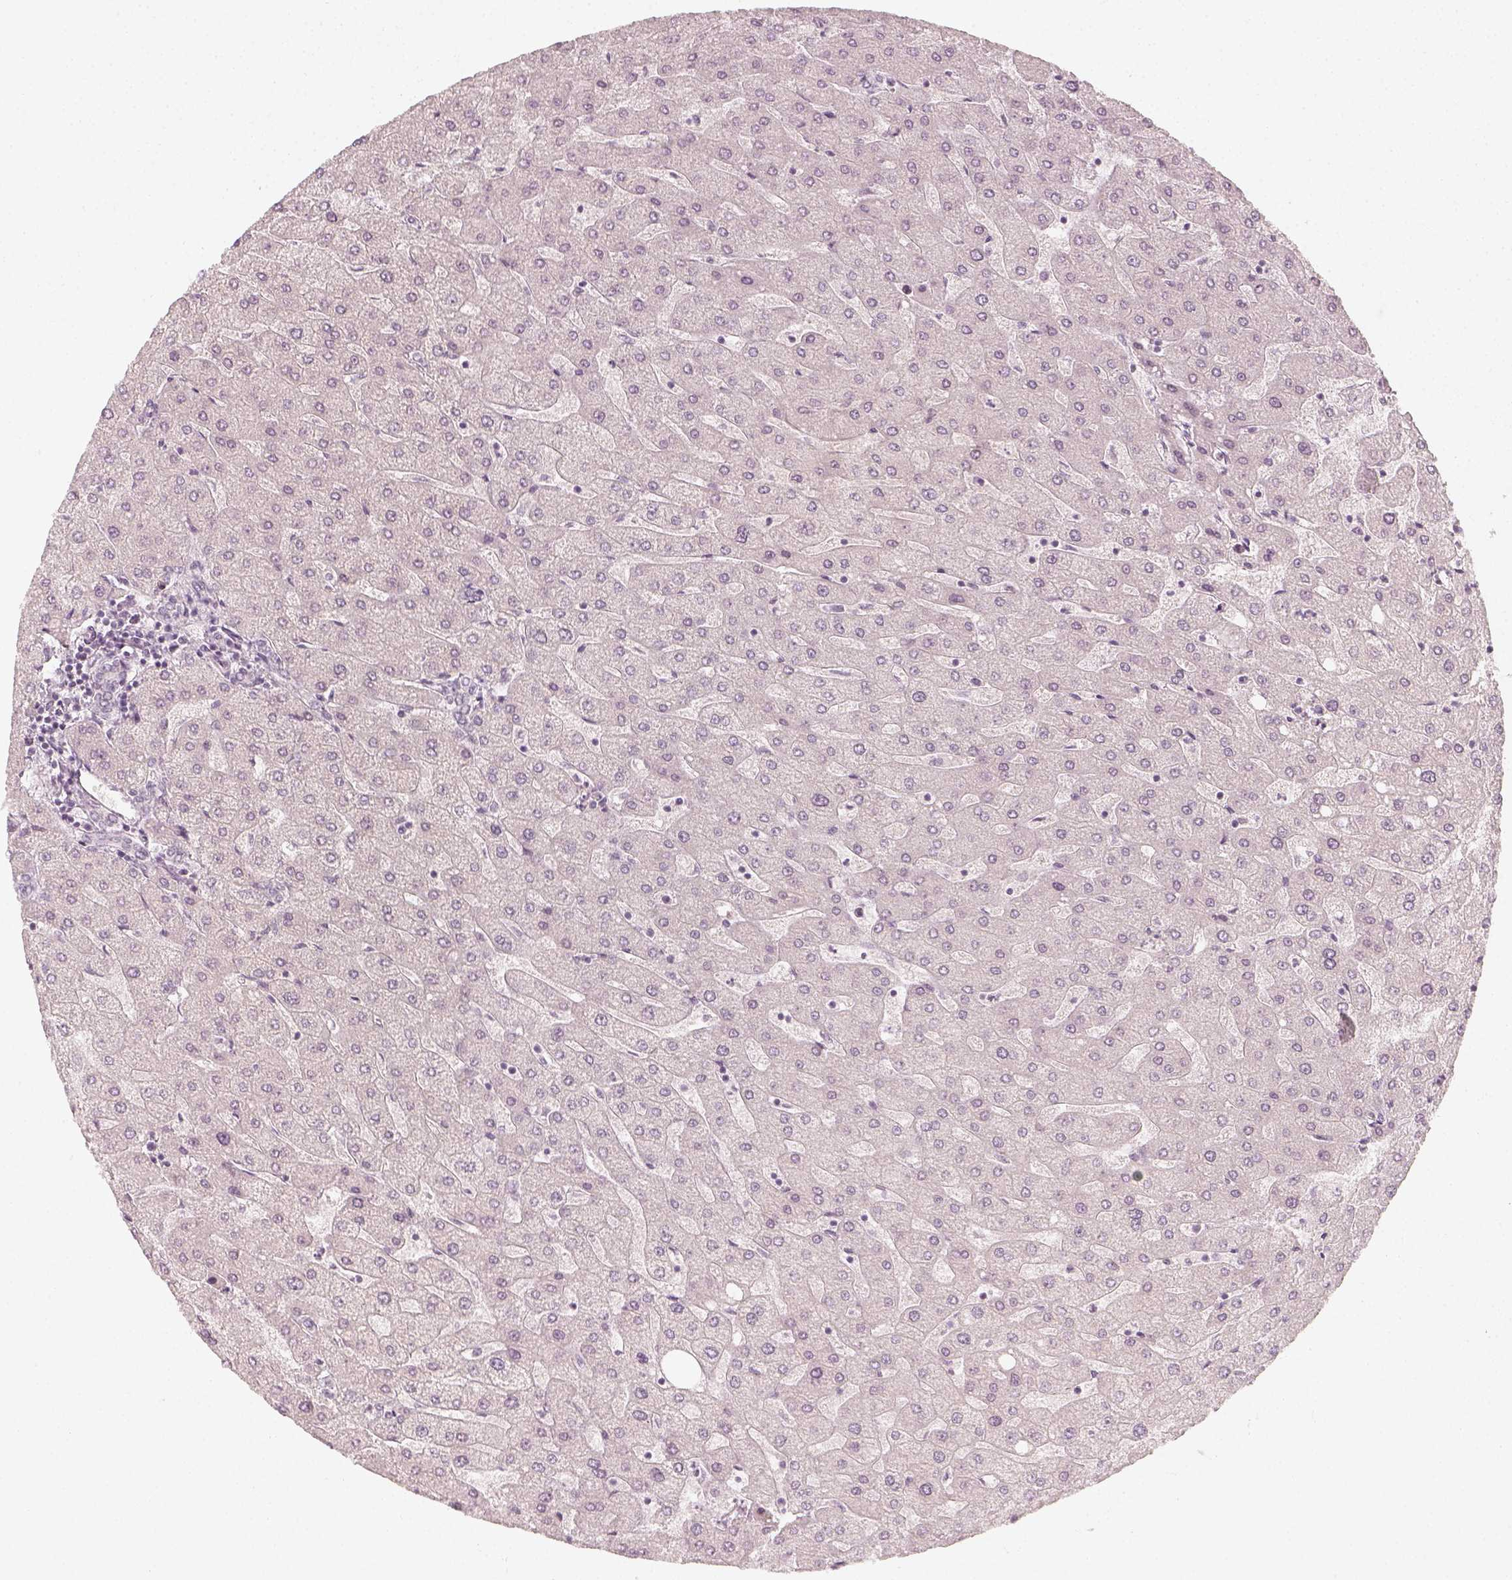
{"staining": {"intensity": "negative", "quantity": "none", "location": "none"}, "tissue": "liver", "cell_type": "Cholangiocytes", "image_type": "normal", "snomed": [{"axis": "morphology", "description": "Normal tissue, NOS"}, {"axis": "topography", "description": "Liver"}], "caption": "The photomicrograph exhibits no staining of cholangiocytes in normal liver.", "gene": "KRTAP2", "patient": {"sex": "male", "age": 67}}